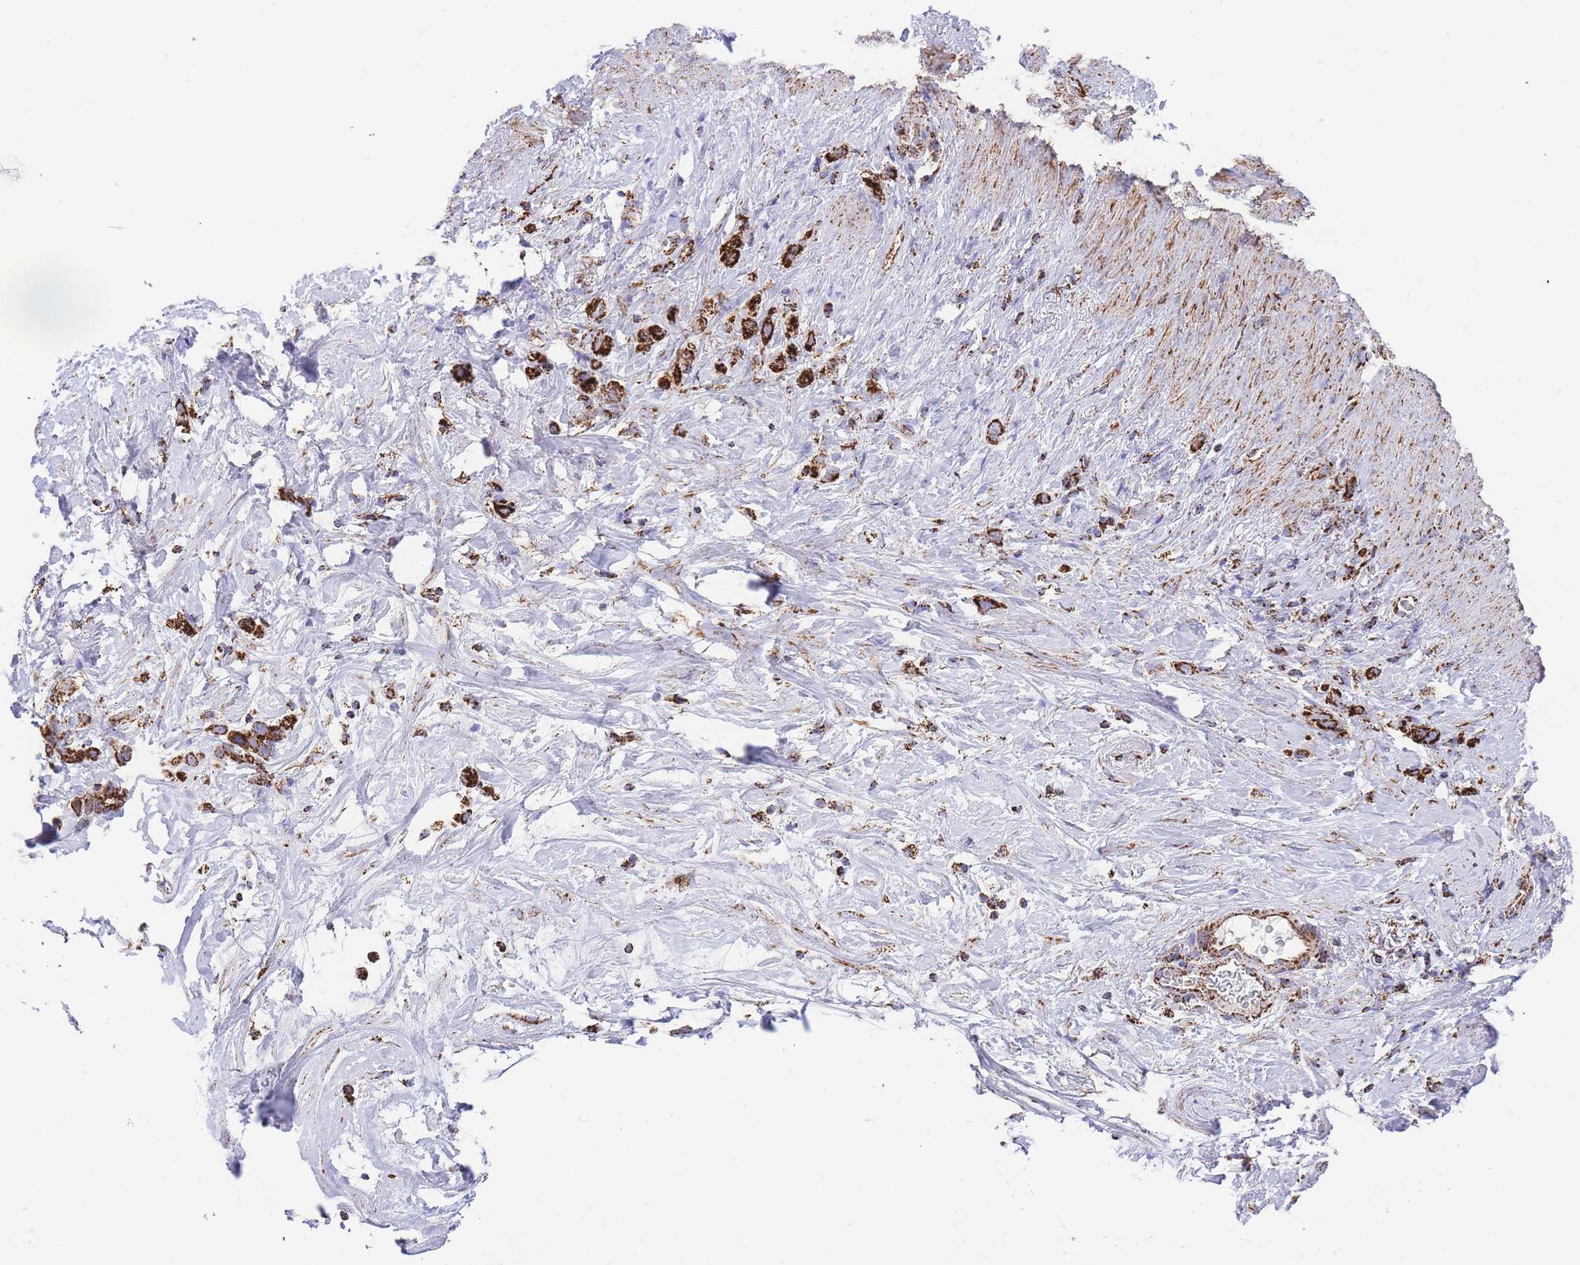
{"staining": {"intensity": "strong", "quantity": ">75%", "location": "cytoplasmic/membranous"}, "tissue": "stomach cancer", "cell_type": "Tumor cells", "image_type": "cancer", "snomed": [{"axis": "morphology", "description": "Adenocarcinoma, NOS"}, {"axis": "topography", "description": "Stomach"}], "caption": "Stomach cancer stained with a brown dye reveals strong cytoplasmic/membranous positive positivity in approximately >75% of tumor cells.", "gene": "GSTM1", "patient": {"sex": "female", "age": 65}}